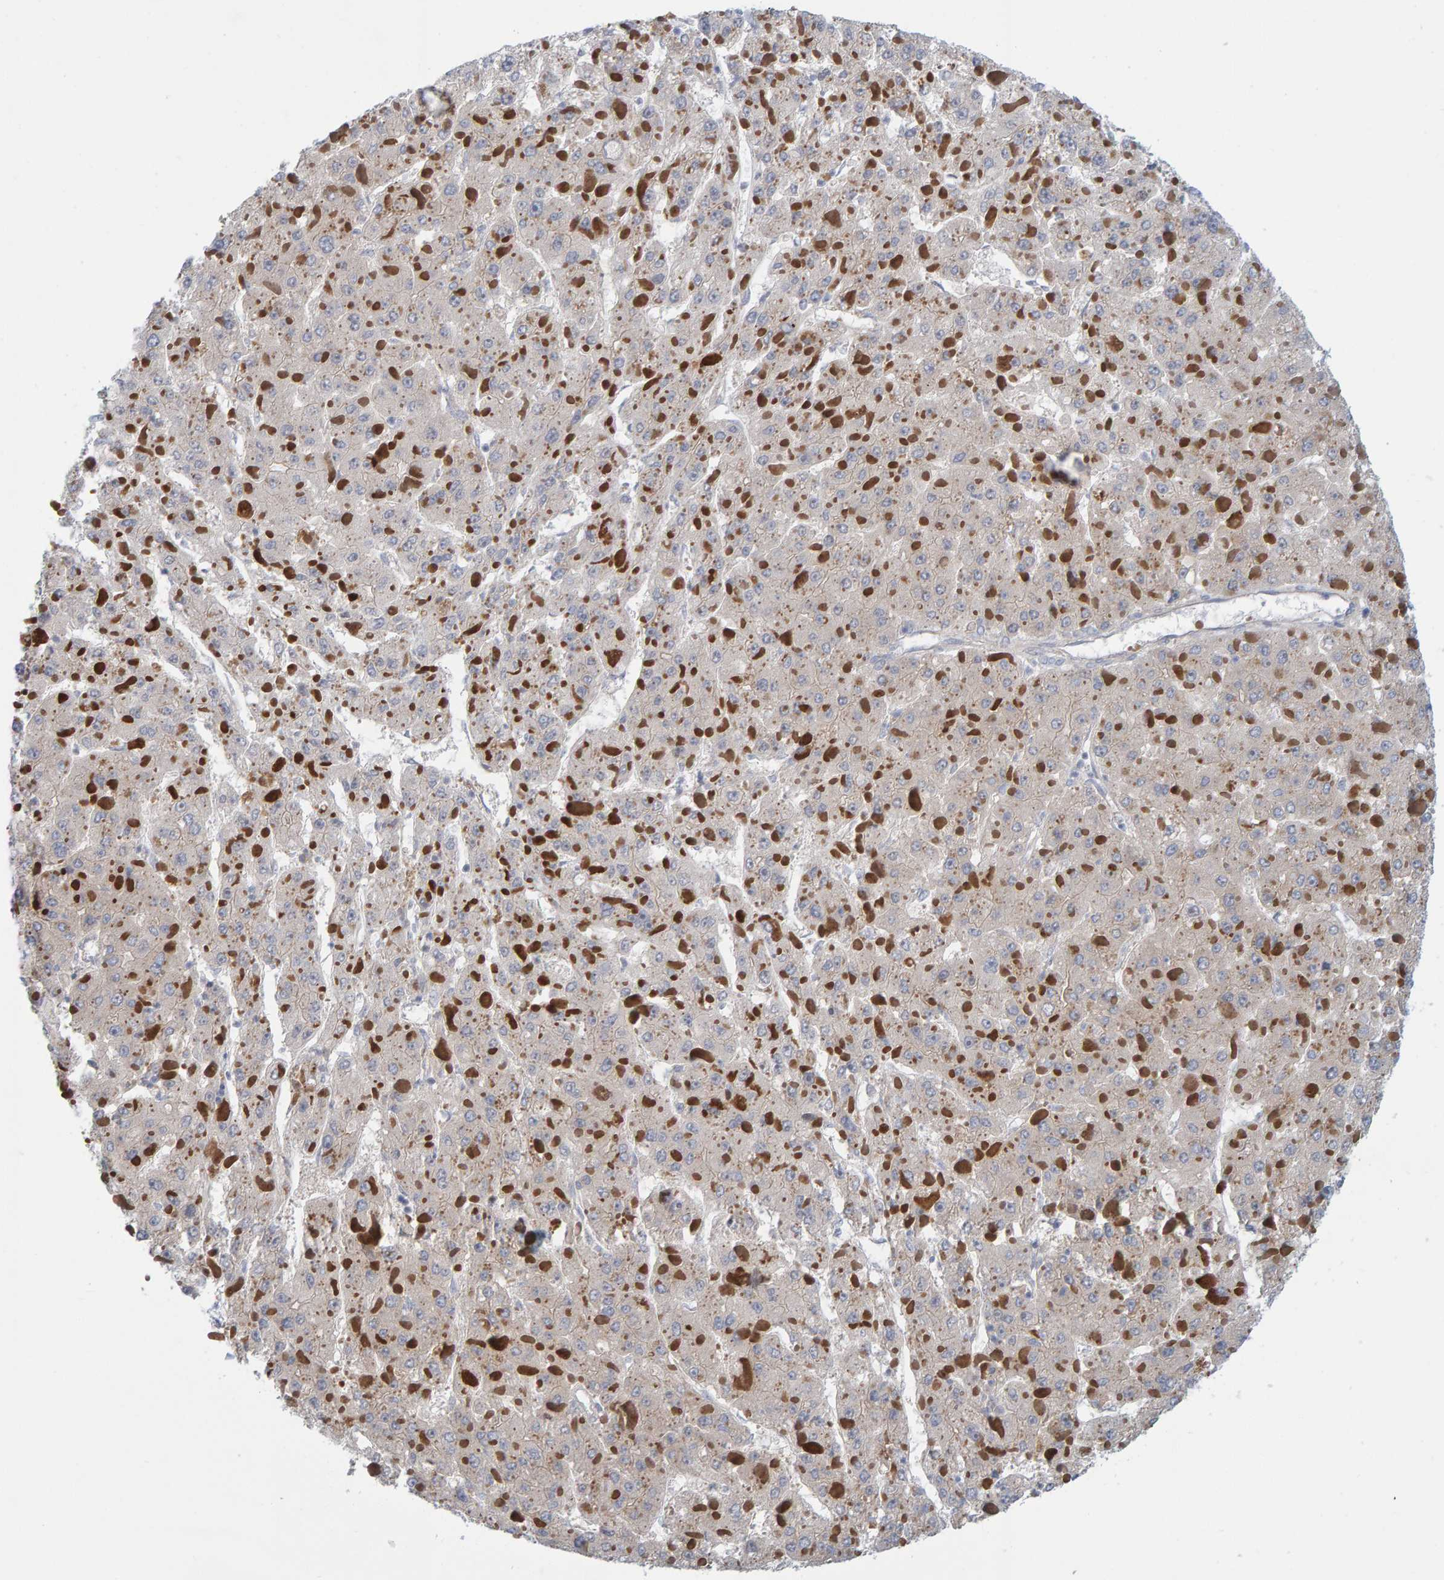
{"staining": {"intensity": "weak", "quantity": ">75%", "location": "cytoplasmic/membranous"}, "tissue": "liver cancer", "cell_type": "Tumor cells", "image_type": "cancer", "snomed": [{"axis": "morphology", "description": "Carcinoma, Hepatocellular, NOS"}, {"axis": "topography", "description": "Liver"}], "caption": "This image demonstrates IHC staining of human liver cancer, with low weak cytoplasmic/membranous positivity in approximately >75% of tumor cells.", "gene": "ZC3H3", "patient": {"sex": "female", "age": 73}}